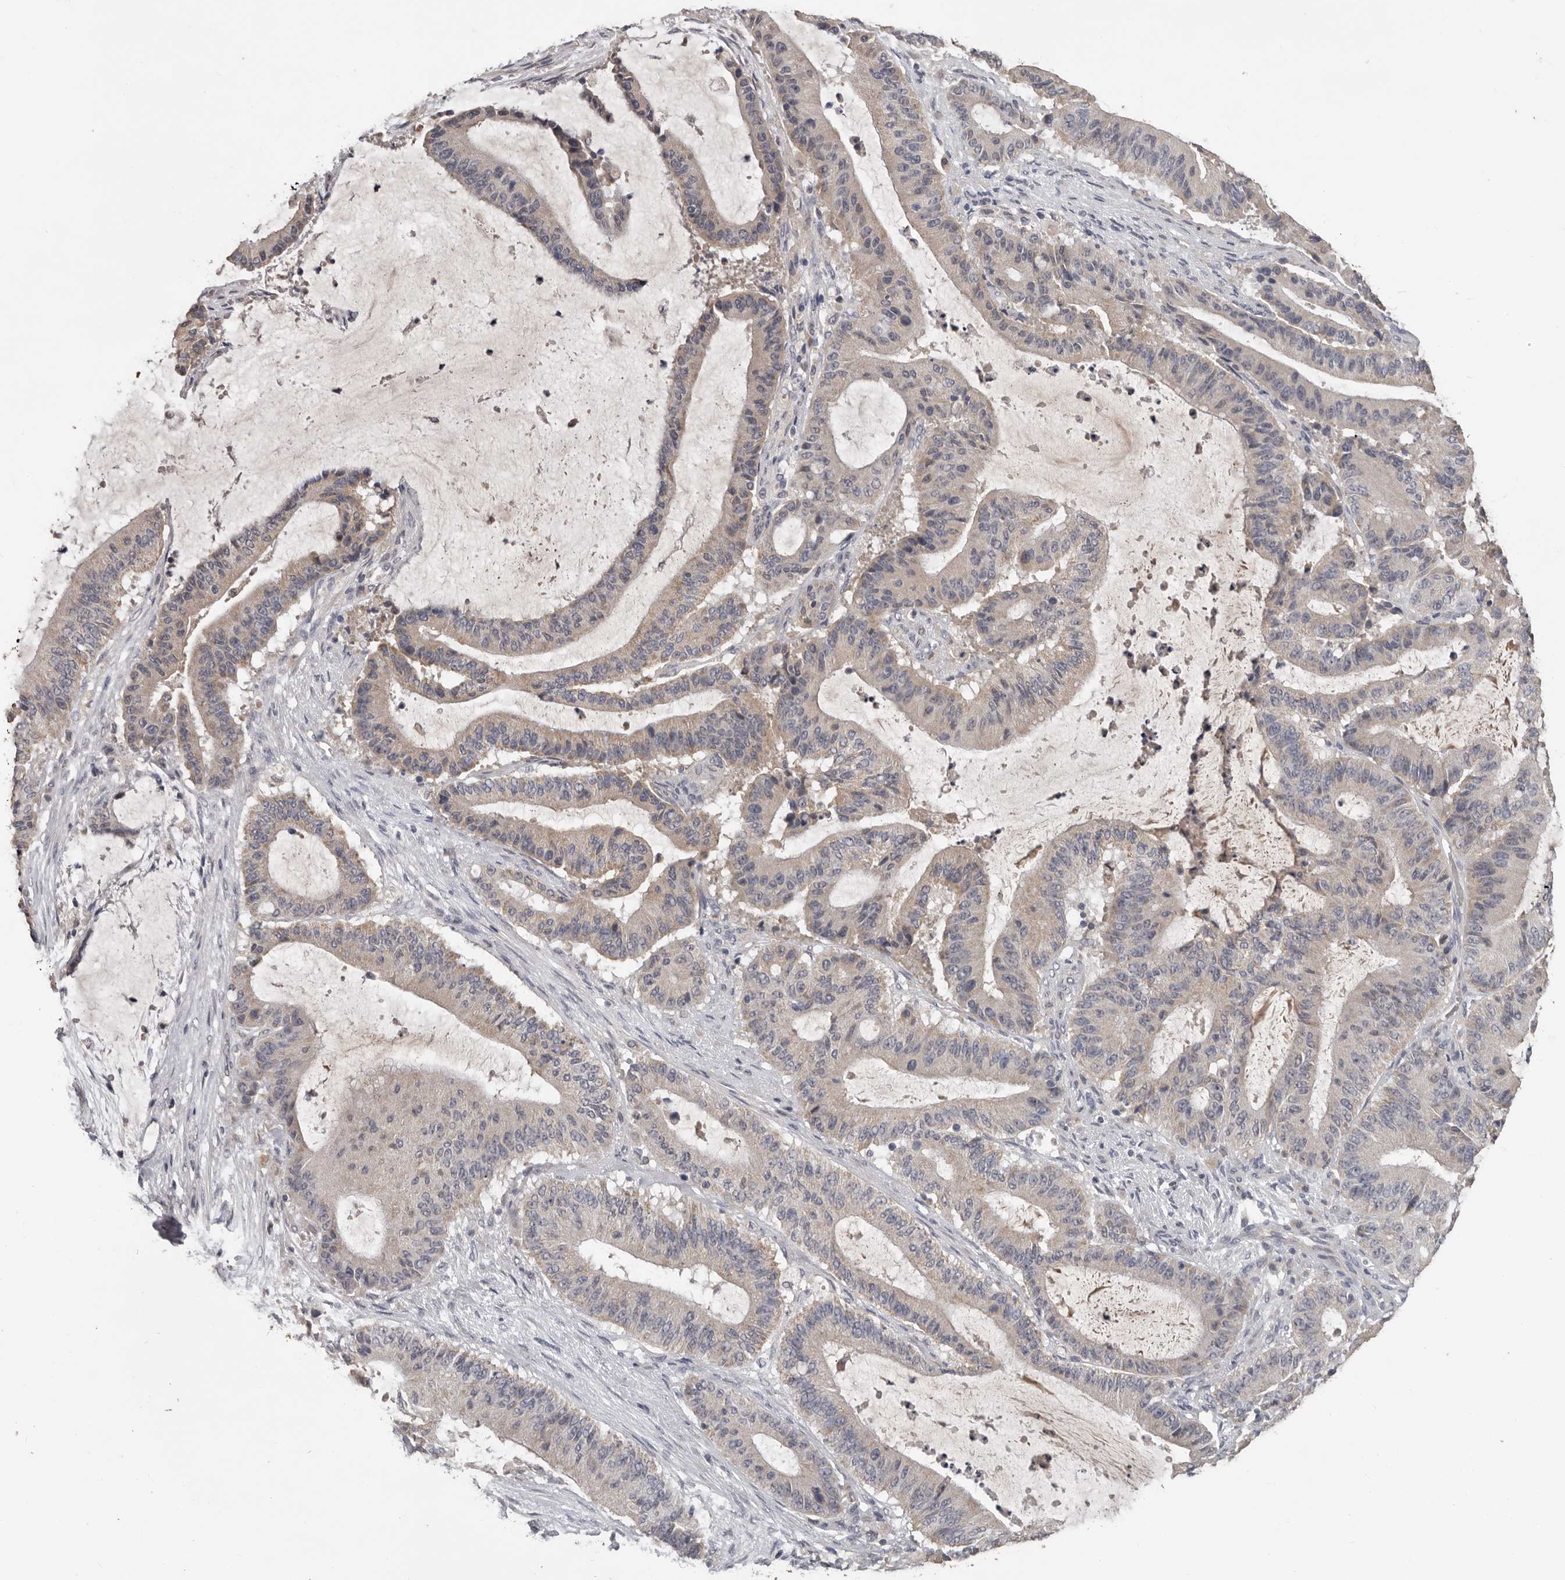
{"staining": {"intensity": "negative", "quantity": "none", "location": "none"}, "tissue": "liver cancer", "cell_type": "Tumor cells", "image_type": "cancer", "snomed": [{"axis": "morphology", "description": "Normal tissue, NOS"}, {"axis": "morphology", "description": "Cholangiocarcinoma"}, {"axis": "topography", "description": "Liver"}, {"axis": "topography", "description": "Peripheral nerve tissue"}], "caption": "High power microscopy image of an immunohistochemistry micrograph of liver cancer (cholangiocarcinoma), revealing no significant positivity in tumor cells.", "gene": "MTF1", "patient": {"sex": "female", "age": 73}}